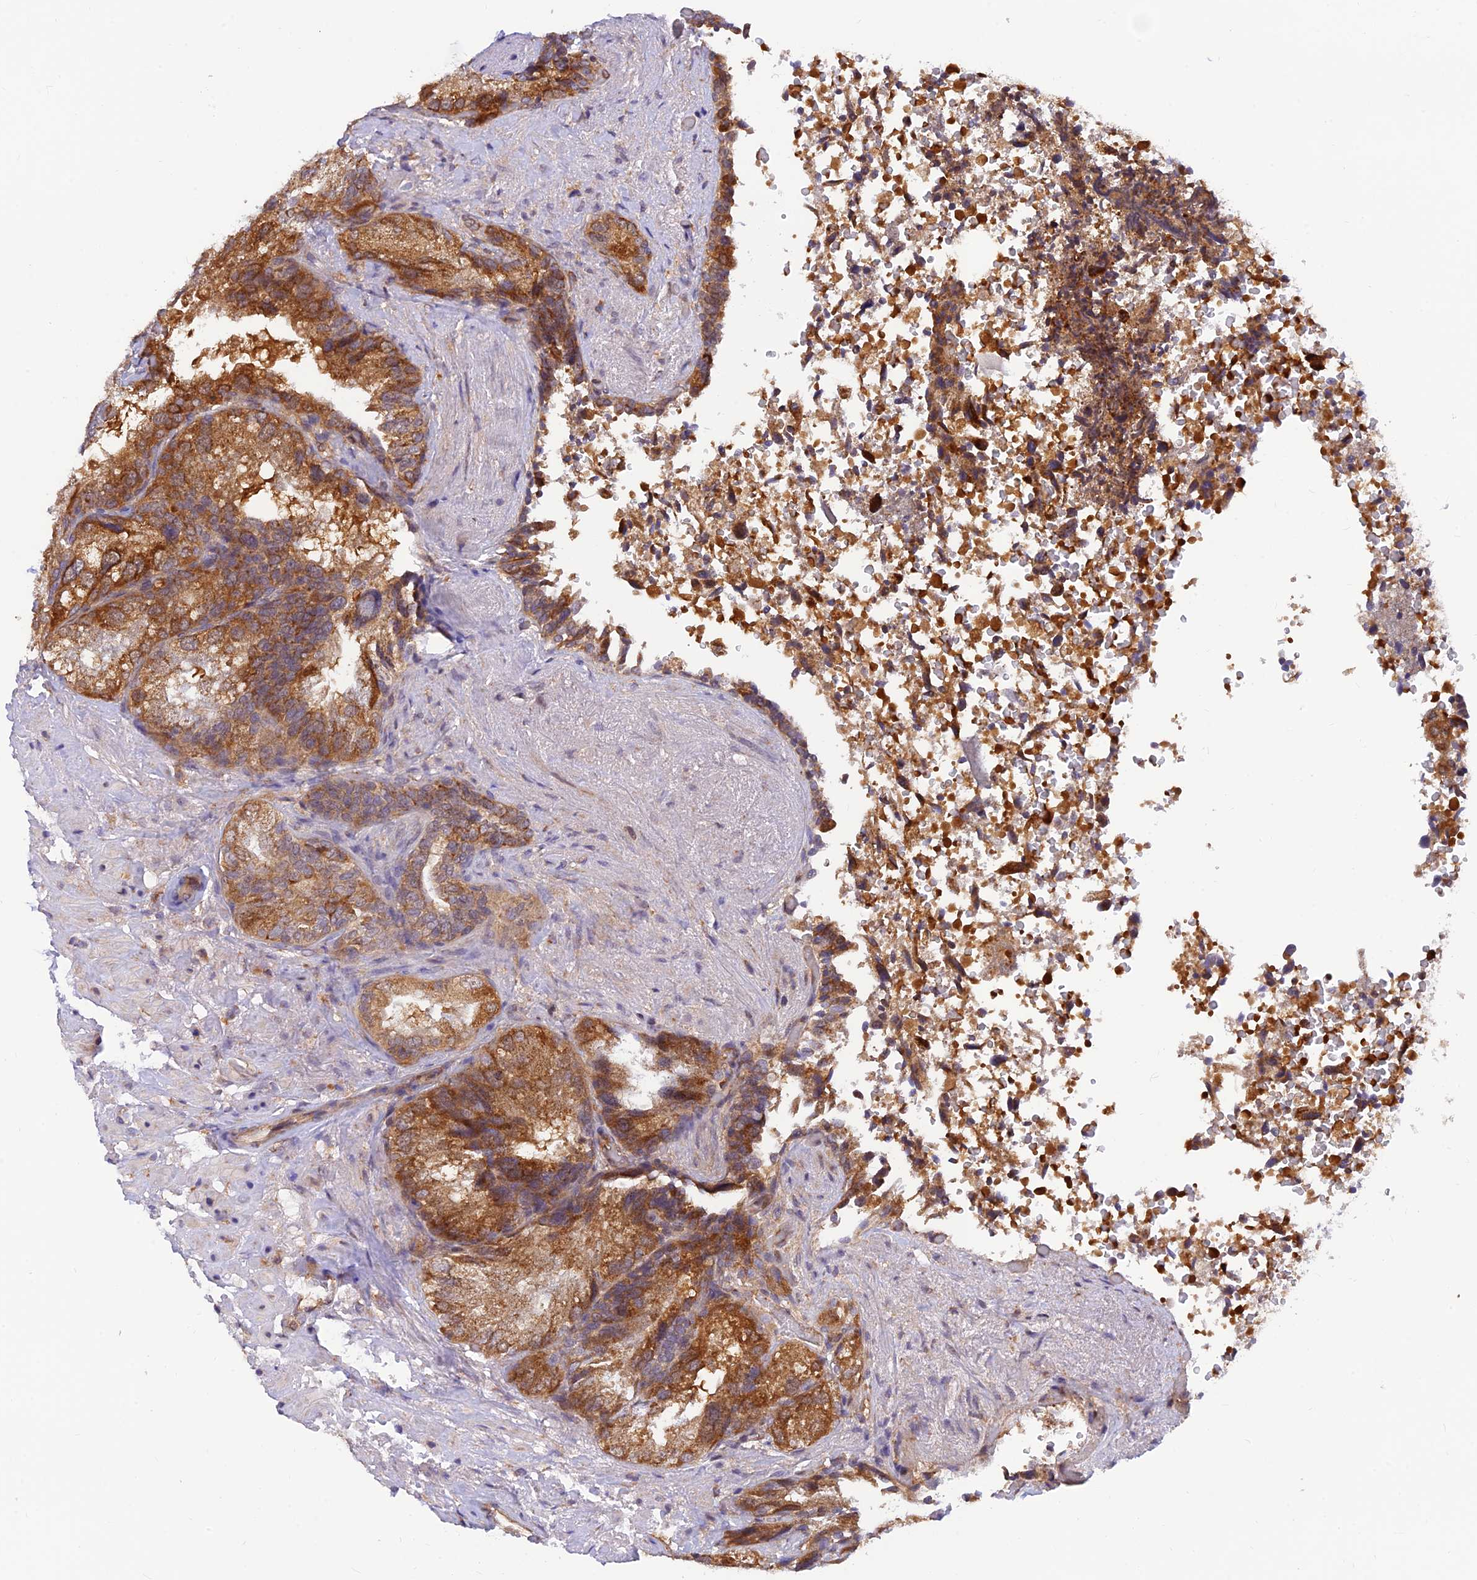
{"staining": {"intensity": "strong", "quantity": ">75%", "location": "cytoplasmic/membranous"}, "tissue": "seminal vesicle", "cell_type": "Glandular cells", "image_type": "normal", "snomed": [{"axis": "morphology", "description": "Normal tissue, NOS"}, {"axis": "topography", "description": "Seminal veicle"}, {"axis": "topography", "description": "Peripheral nerve tissue"}], "caption": "An image of seminal vesicle stained for a protein demonstrates strong cytoplasmic/membranous brown staining in glandular cells. The protein is stained brown, and the nuclei are stained in blue (DAB (3,3'-diaminobenzidine) IHC with brightfield microscopy, high magnification).", "gene": "LYSMD2", "patient": {"sex": "male", "age": 63}}